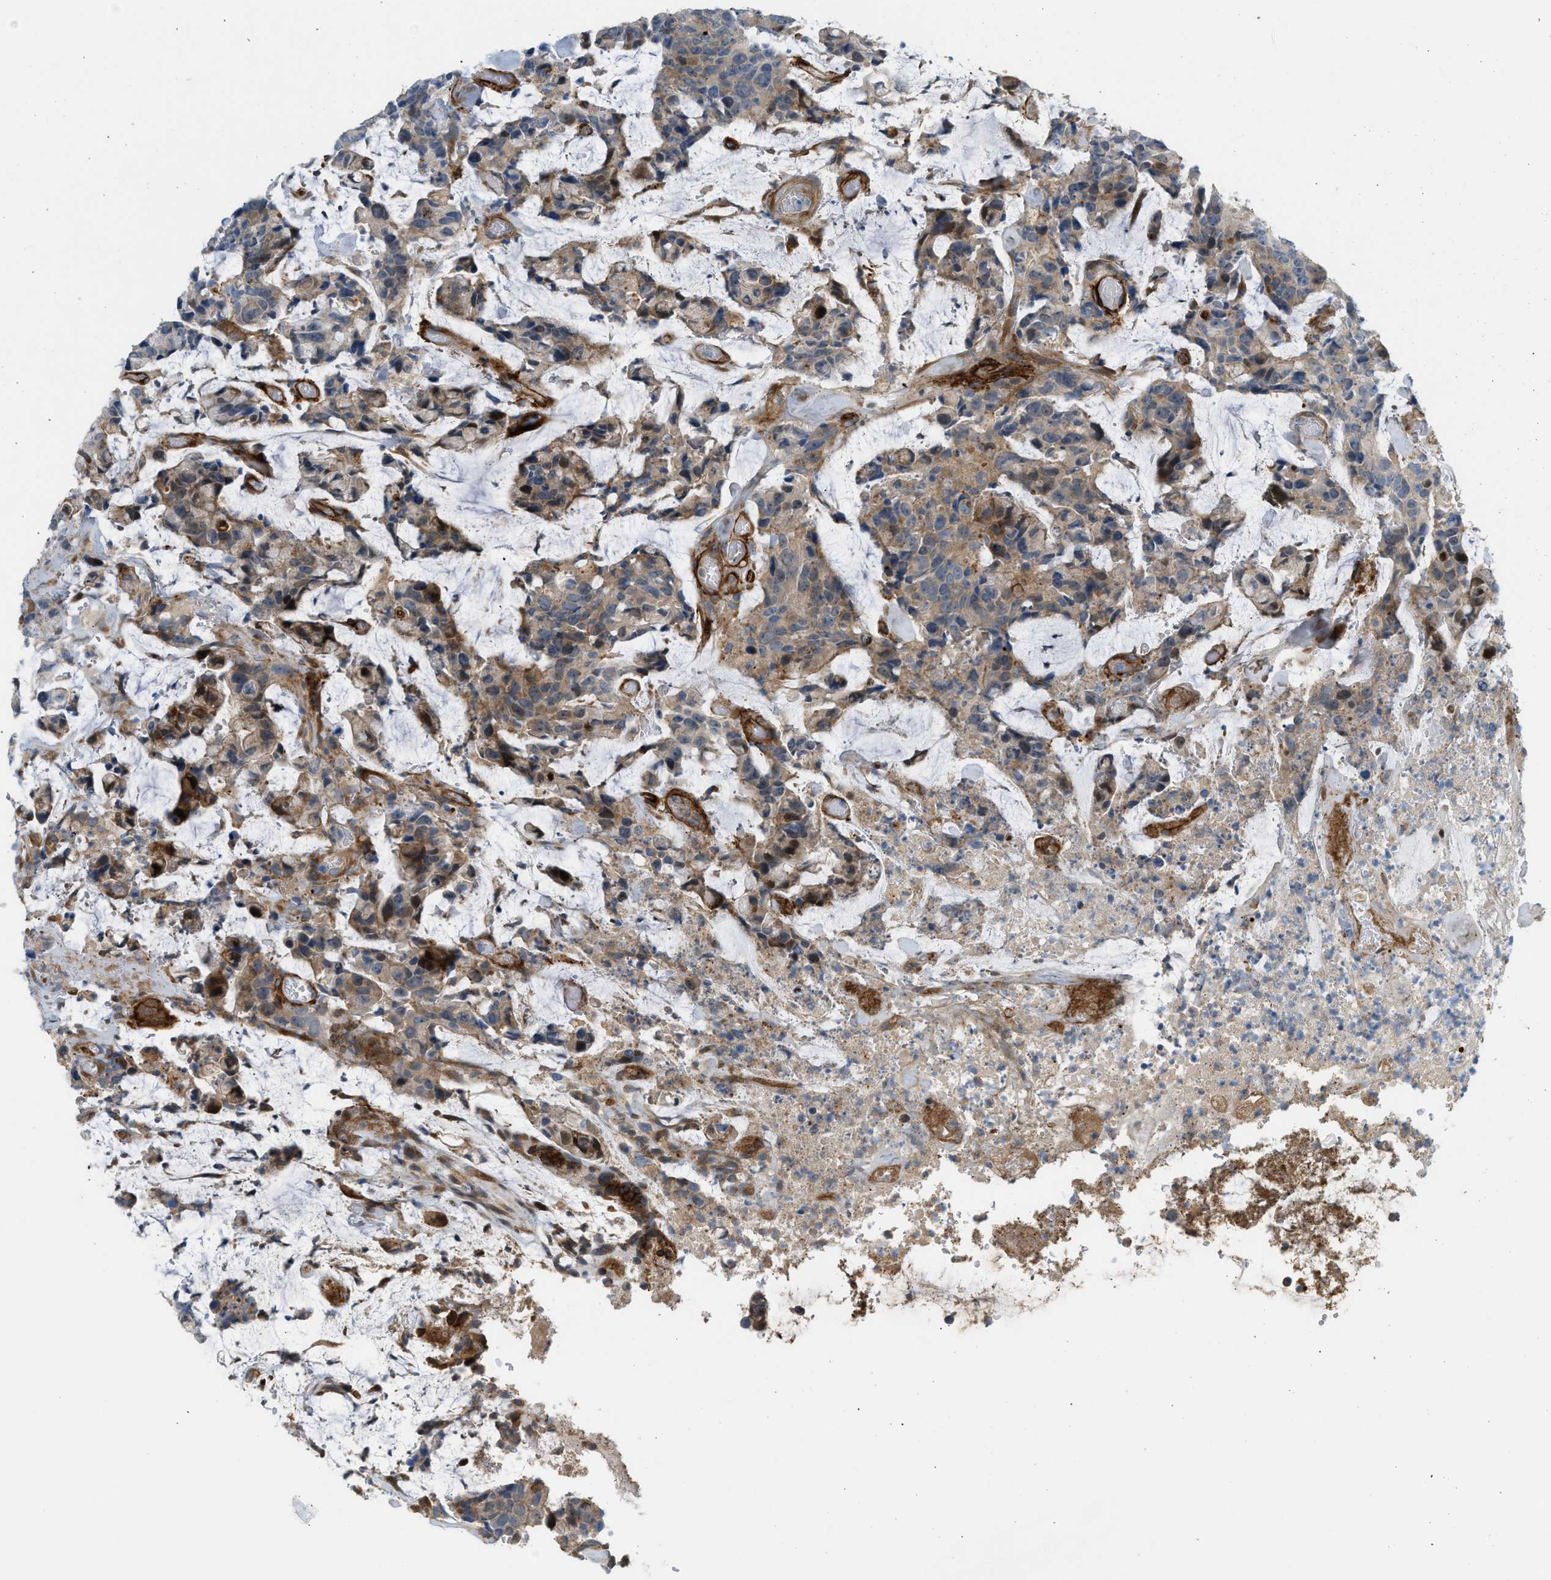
{"staining": {"intensity": "moderate", "quantity": ">75%", "location": "cytoplasmic/membranous"}, "tissue": "colorectal cancer", "cell_type": "Tumor cells", "image_type": "cancer", "snomed": [{"axis": "morphology", "description": "Adenocarcinoma, NOS"}, {"axis": "topography", "description": "Colon"}], "caption": "A brown stain highlights moderate cytoplasmic/membranous positivity of a protein in adenocarcinoma (colorectal) tumor cells. The staining was performed using DAB (3,3'-diaminobenzidine) to visualize the protein expression in brown, while the nuclei were stained in blue with hematoxylin (Magnification: 20x).", "gene": "EDNRA", "patient": {"sex": "female", "age": 86}}